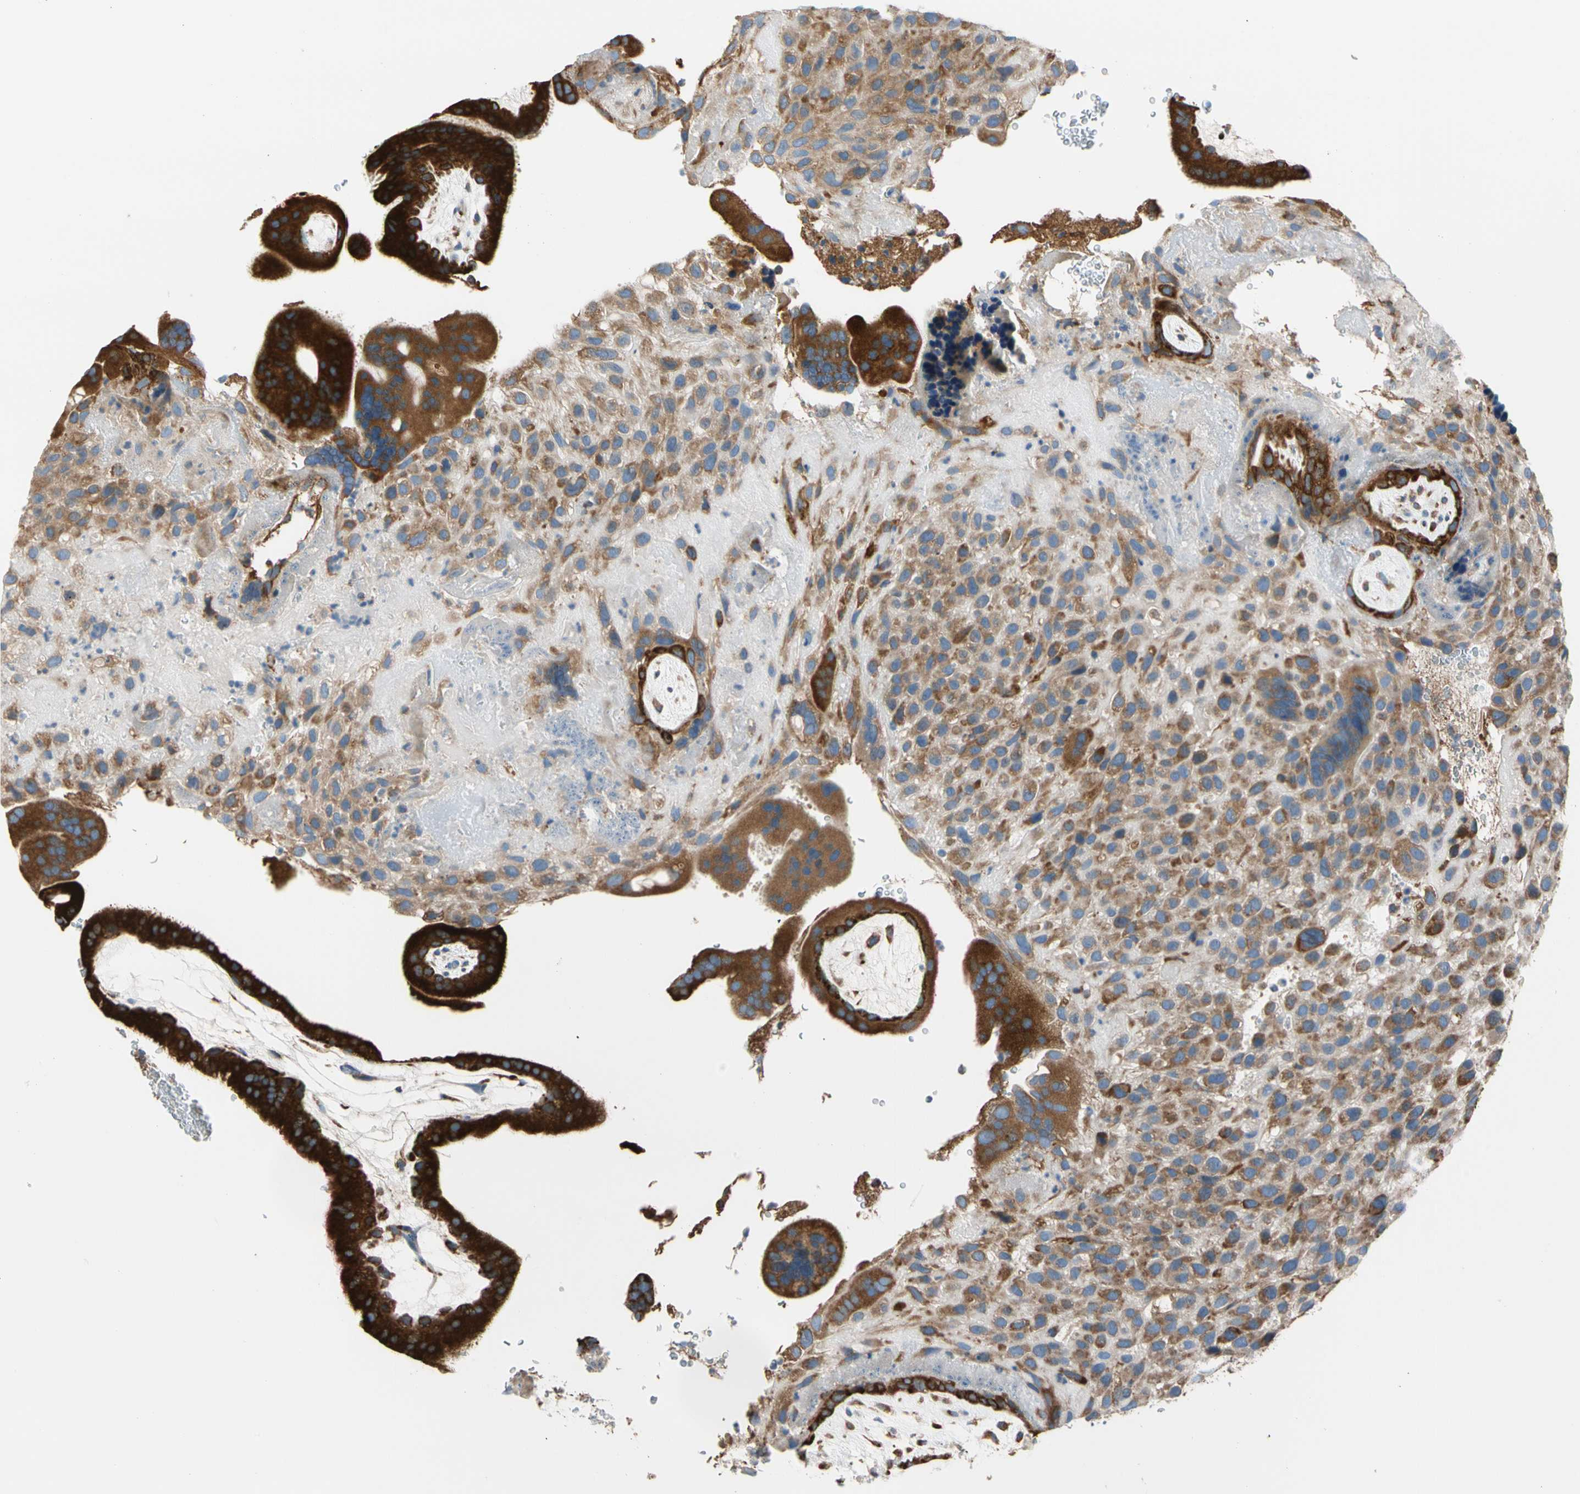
{"staining": {"intensity": "moderate", "quantity": ">75%", "location": "cytoplasmic/membranous"}, "tissue": "placenta", "cell_type": "Decidual cells", "image_type": "normal", "snomed": [{"axis": "morphology", "description": "Normal tissue, NOS"}, {"axis": "topography", "description": "Placenta"}], "caption": "This is an image of immunohistochemistry staining of normal placenta, which shows moderate staining in the cytoplasmic/membranous of decidual cells.", "gene": "LRPAP1", "patient": {"sex": "female", "age": 19}}